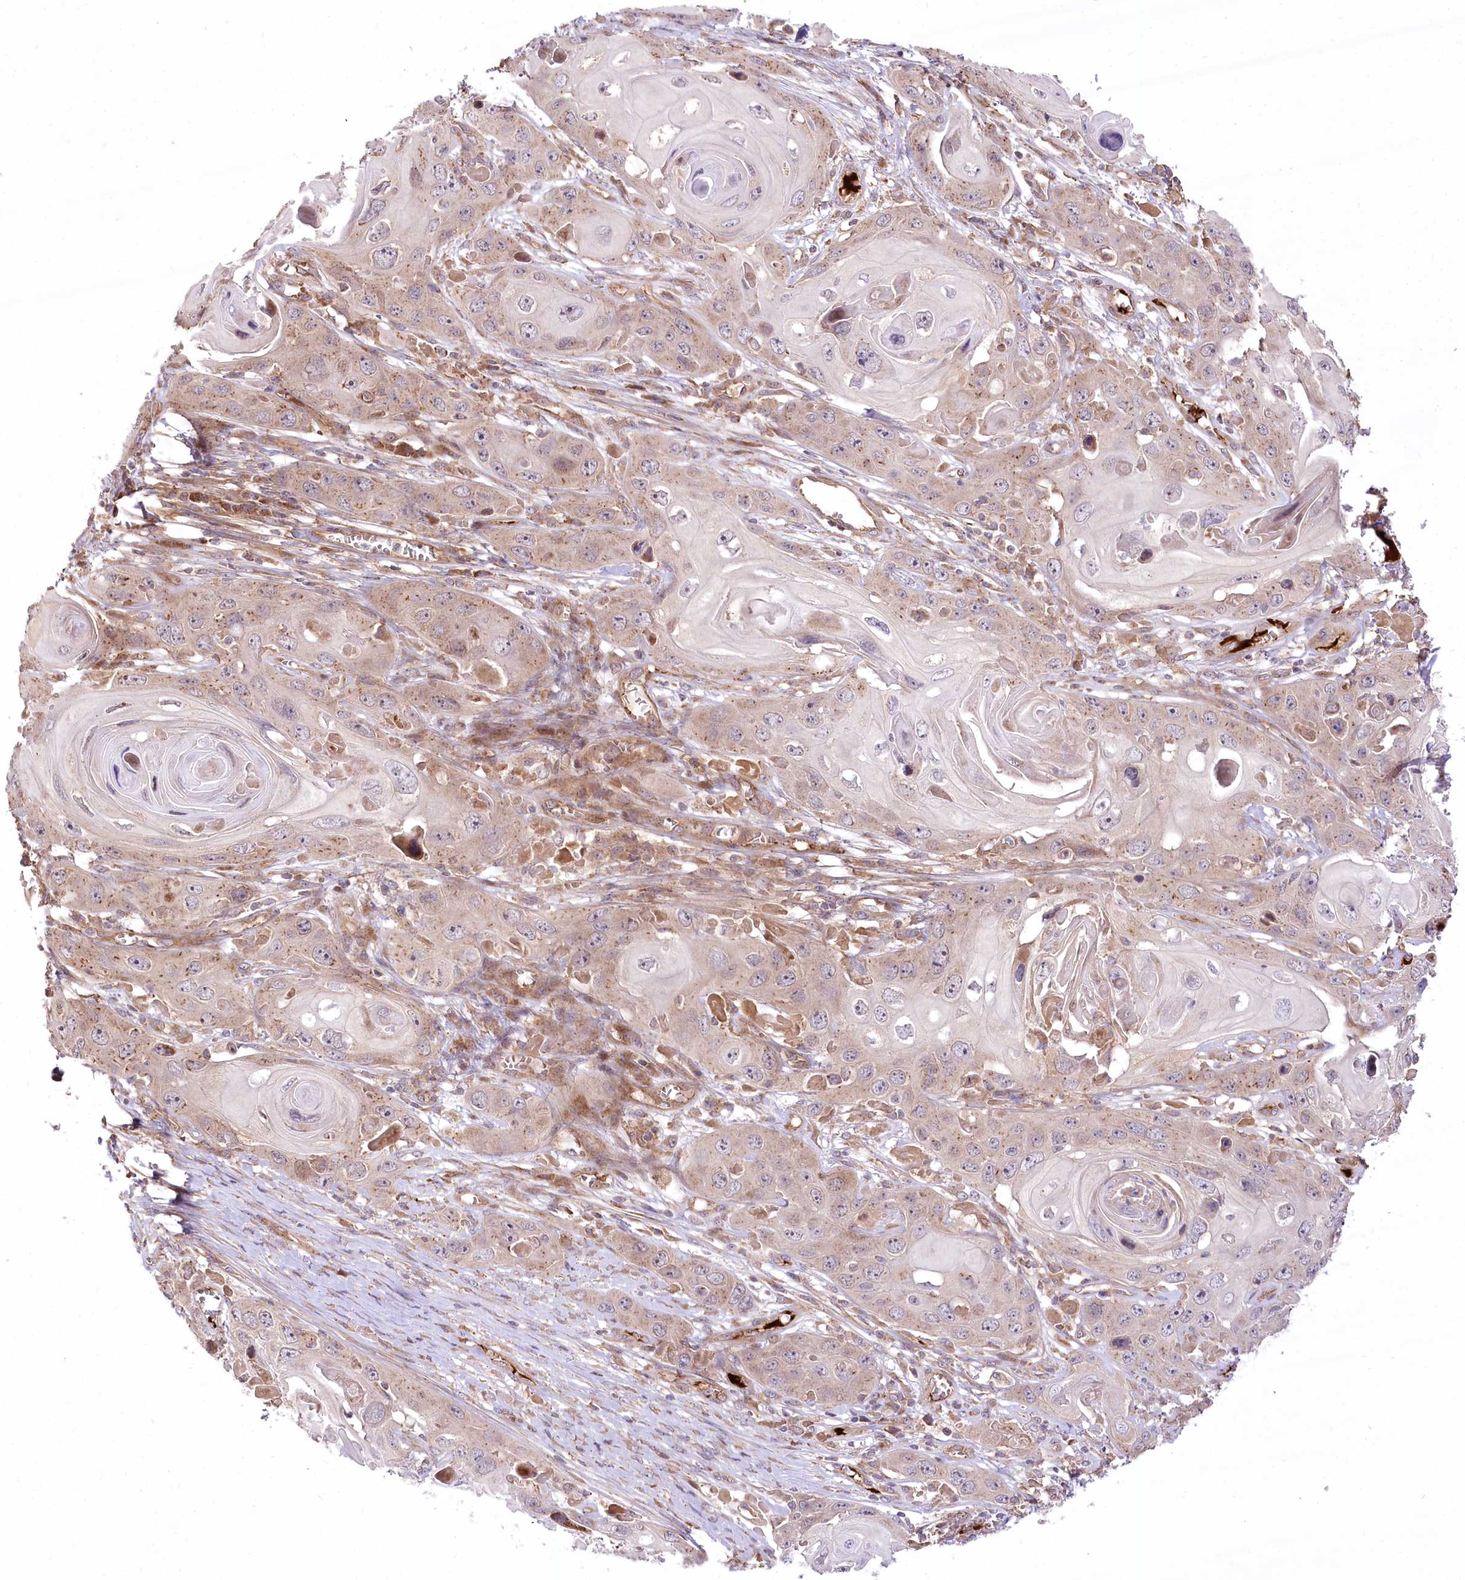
{"staining": {"intensity": "weak", "quantity": ">75%", "location": "cytoplasmic/membranous"}, "tissue": "skin cancer", "cell_type": "Tumor cells", "image_type": "cancer", "snomed": [{"axis": "morphology", "description": "Squamous cell carcinoma, NOS"}, {"axis": "topography", "description": "Skin"}], "caption": "Skin squamous cell carcinoma stained for a protein demonstrates weak cytoplasmic/membranous positivity in tumor cells.", "gene": "PSTK", "patient": {"sex": "male", "age": 55}}